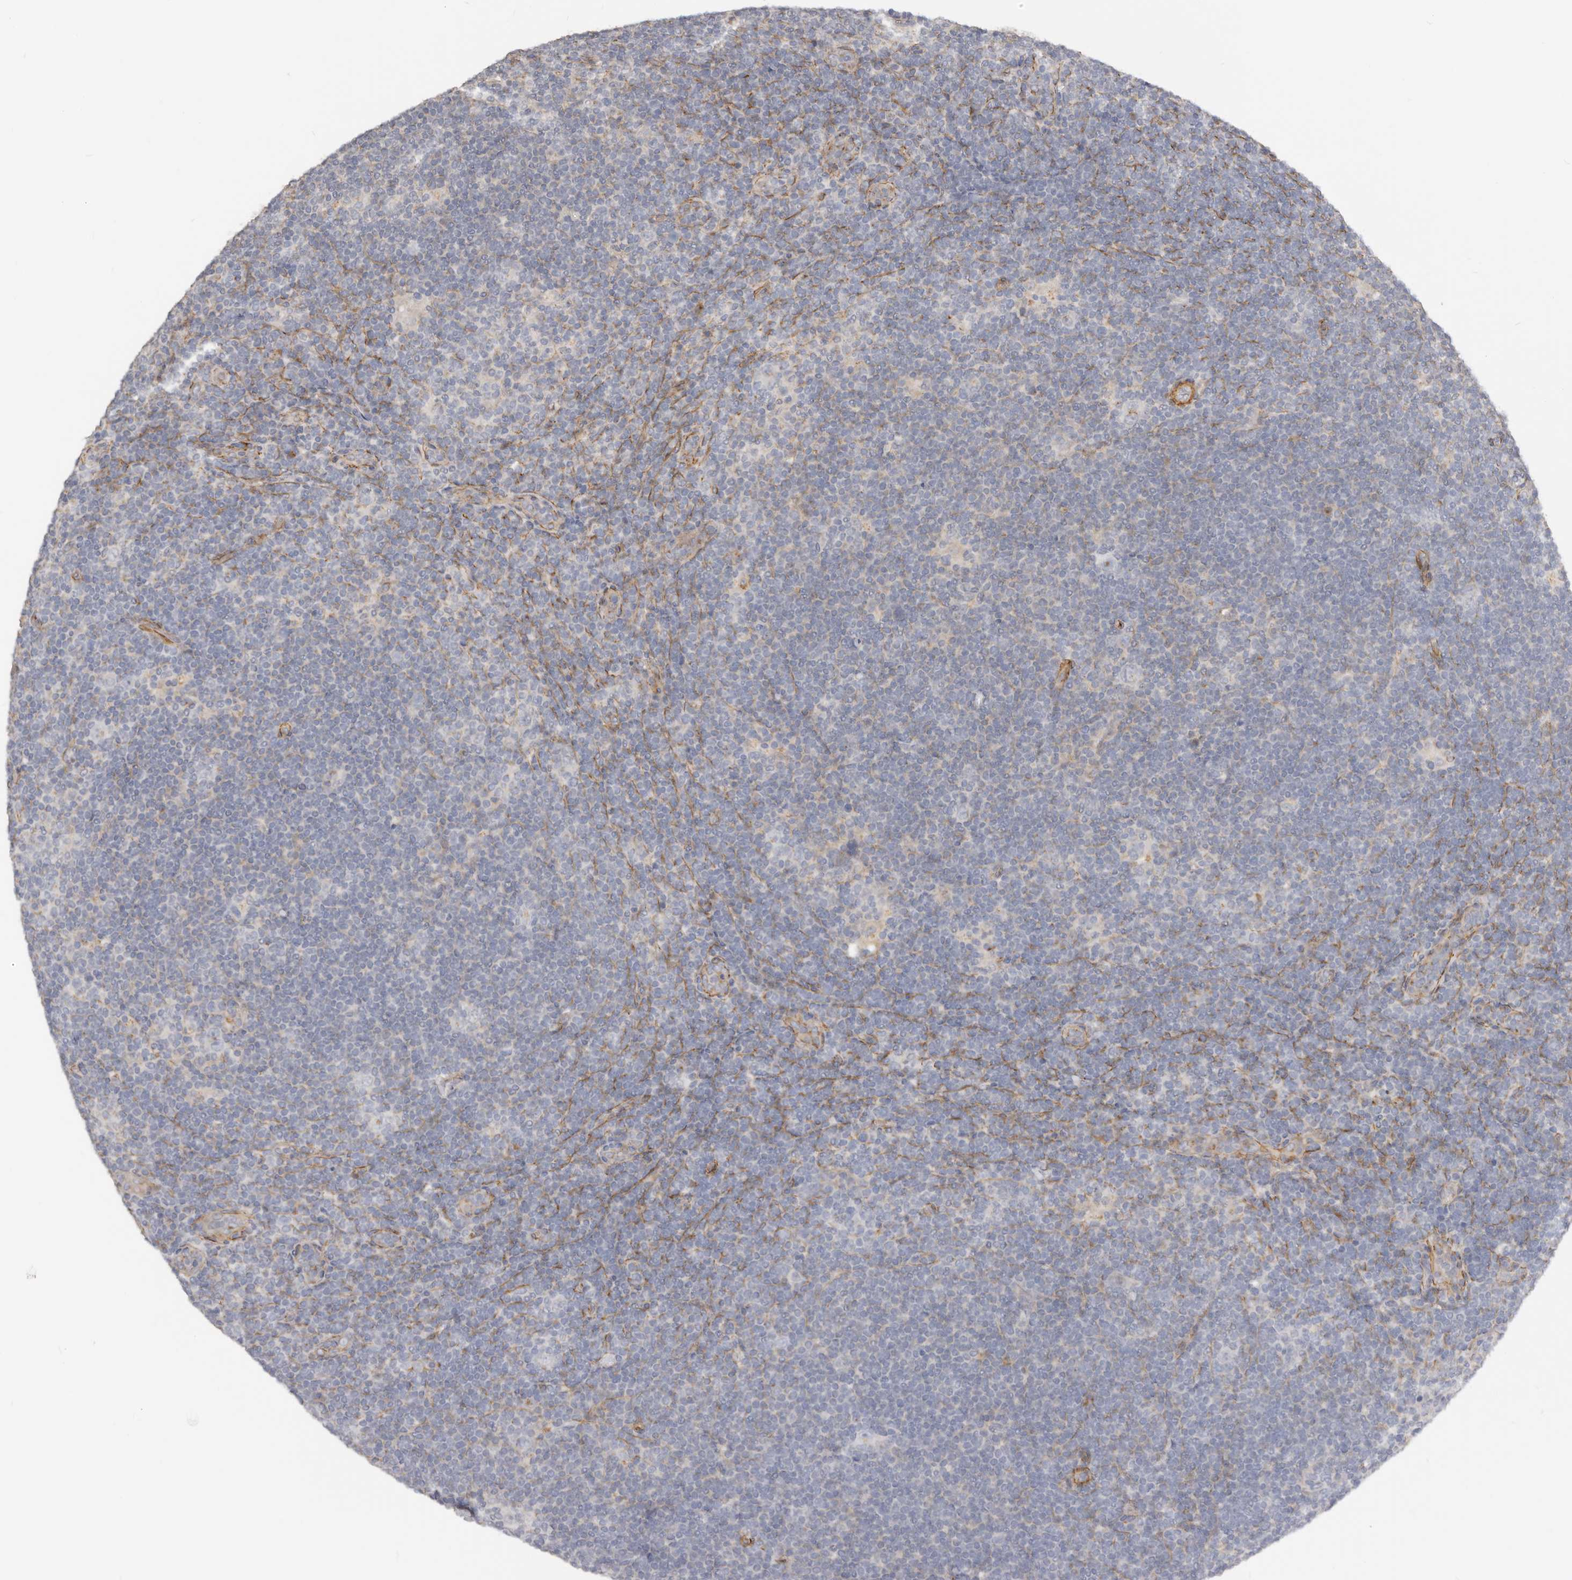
{"staining": {"intensity": "negative", "quantity": "none", "location": "none"}, "tissue": "lymphoma", "cell_type": "Tumor cells", "image_type": "cancer", "snomed": [{"axis": "morphology", "description": "Hodgkin's disease, NOS"}, {"axis": "topography", "description": "Lymph node"}], "caption": "Human lymphoma stained for a protein using immunohistochemistry exhibits no positivity in tumor cells.", "gene": "RABAC1", "patient": {"sex": "female", "age": 57}}